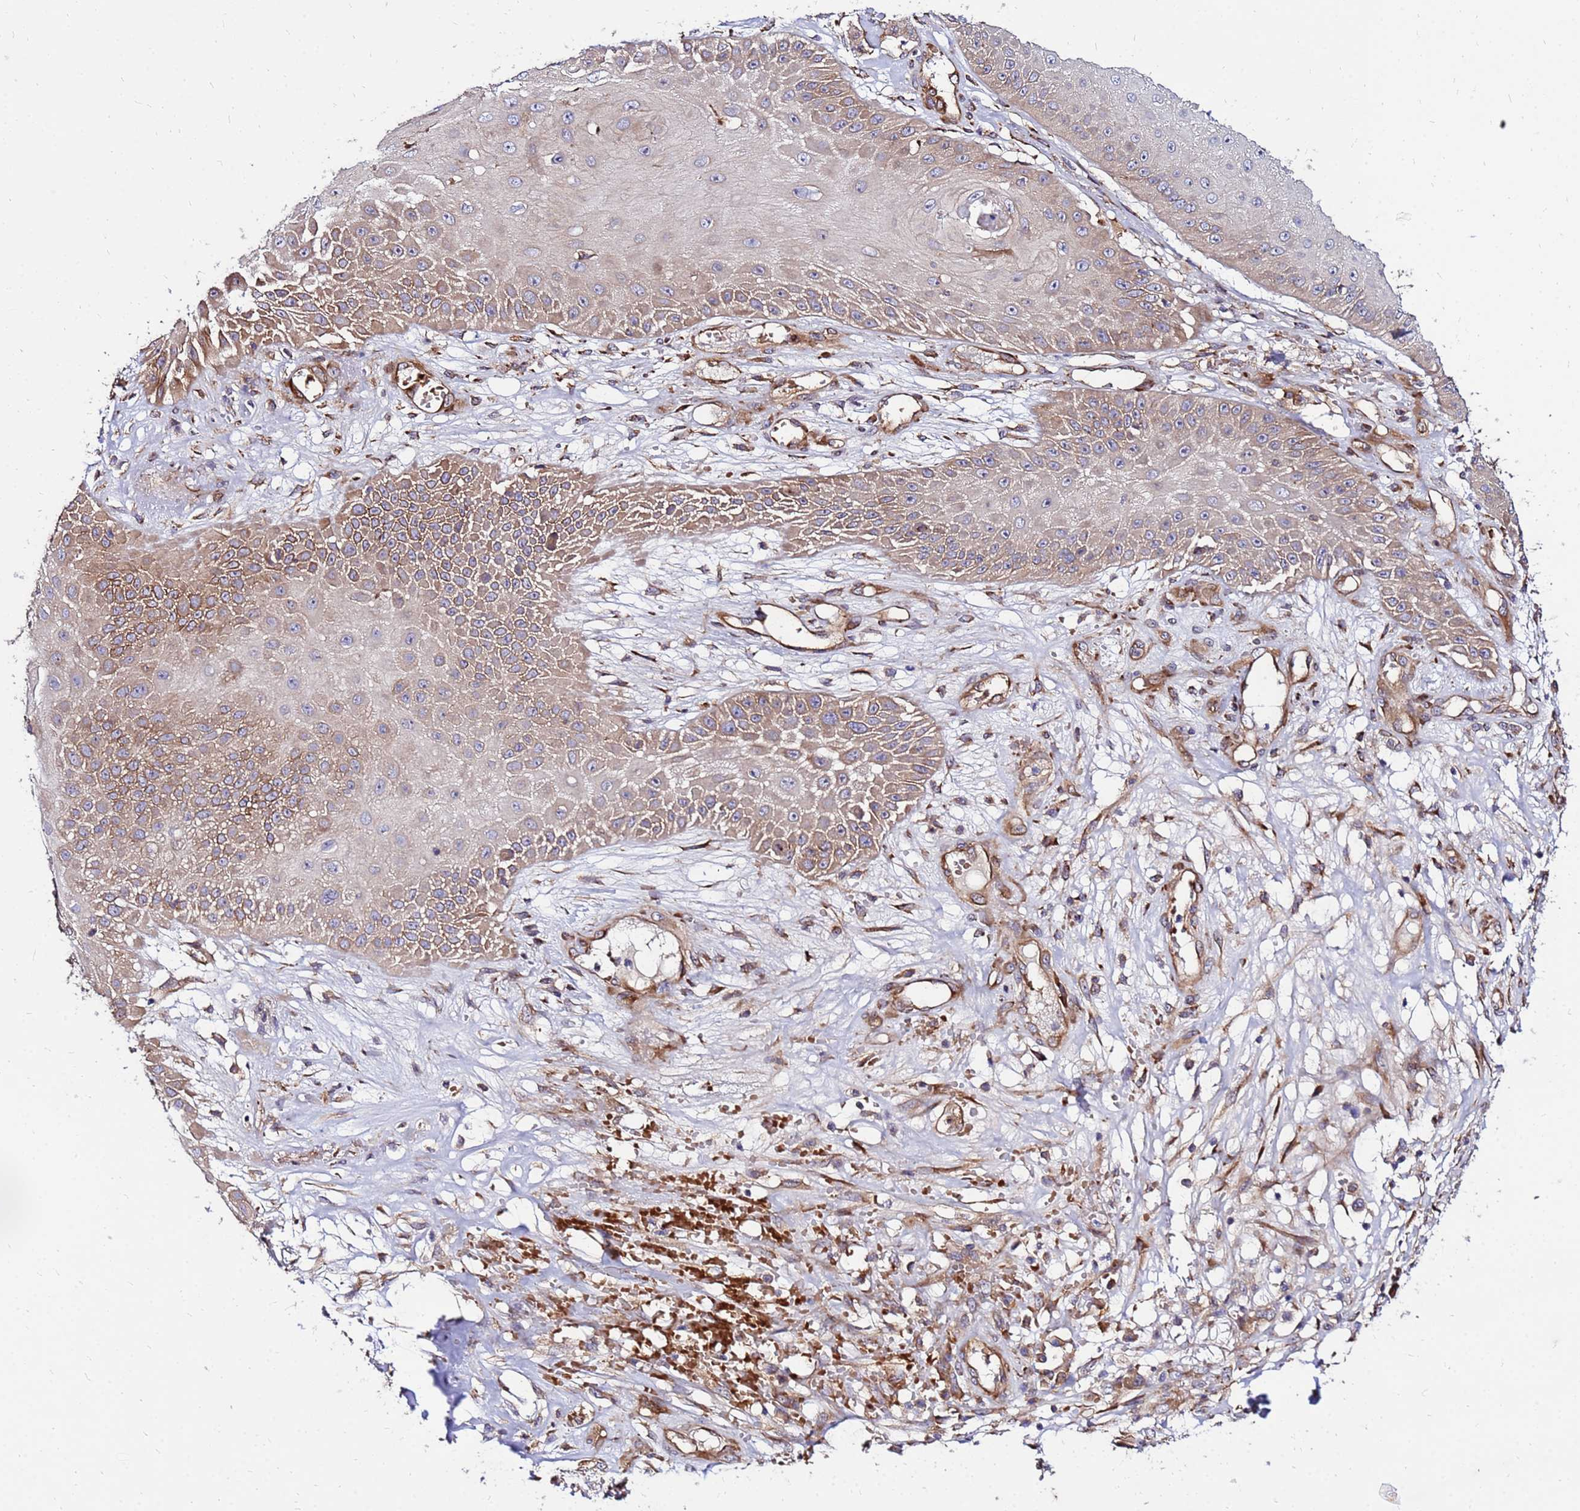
{"staining": {"intensity": "strong", "quantity": "<25%", "location": "cytoplasmic/membranous"}, "tissue": "skin cancer", "cell_type": "Tumor cells", "image_type": "cancer", "snomed": [{"axis": "morphology", "description": "Squamous cell carcinoma, NOS"}, {"axis": "topography", "description": "Skin"}], "caption": "Squamous cell carcinoma (skin) stained with IHC shows strong cytoplasmic/membranous staining in approximately <25% of tumor cells. Immunohistochemistry (ihc) stains the protein in brown and the nuclei are stained blue.", "gene": "WWC2", "patient": {"sex": "male", "age": 70}}